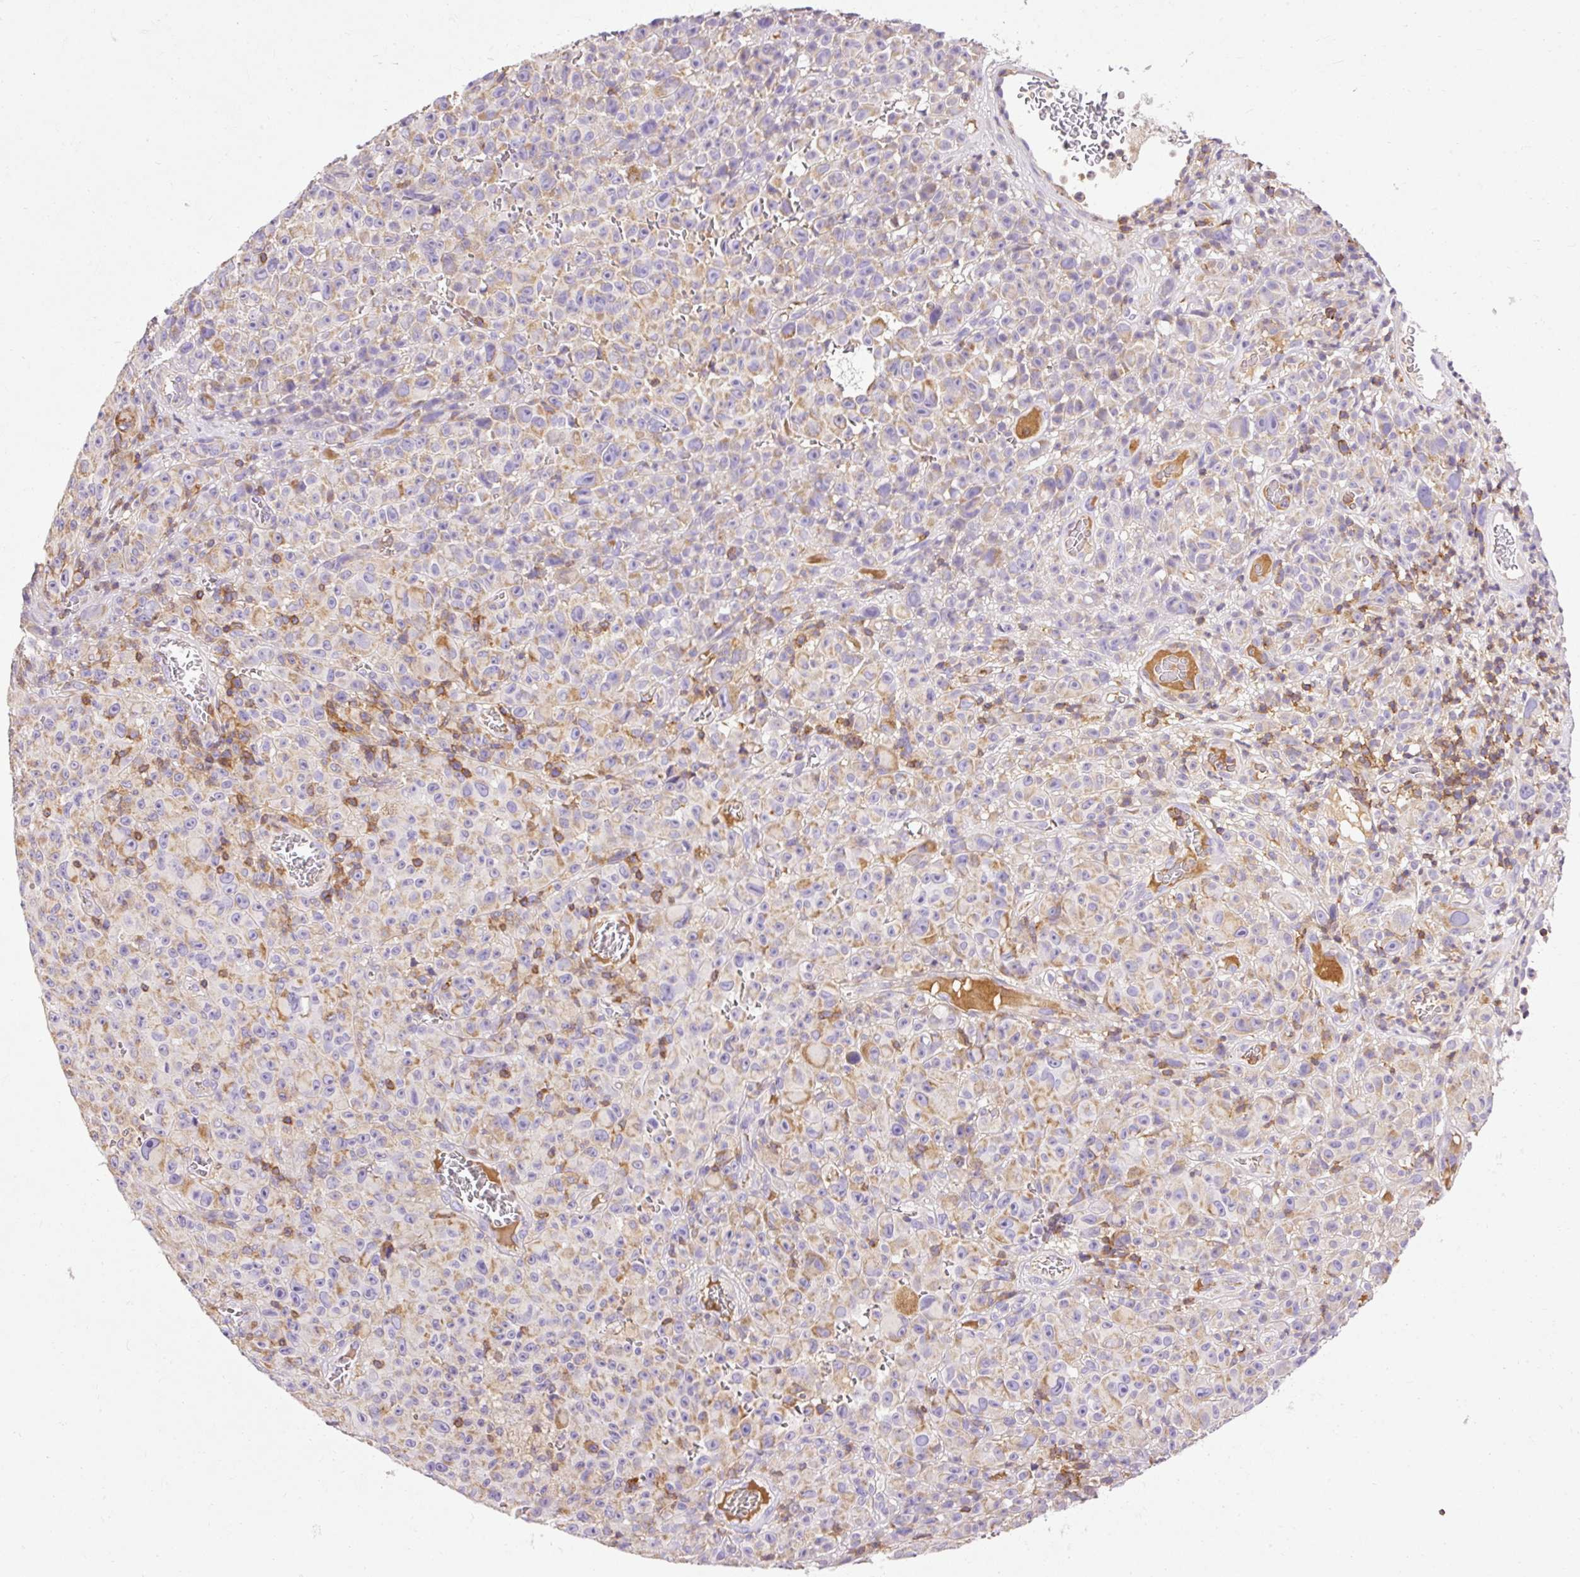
{"staining": {"intensity": "weak", "quantity": "25%-75%", "location": "cytoplasmic/membranous"}, "tissue": "melanoma", "cell_type": "Tumor cells", "image_type": "cancer", "snomed": [{"axis": "morphology", "description": "Malignant melanoma, NOS"}, {"axis": "topography", "description": "Skin"}], "caption": "This histopathology image reveals immunohistochemistry (IHC) staining of malignant melanoma, with low weak cytoplasmic/membranous positivity in about 25%-75% of tumor cells.", "gene": "IMMT", "patient": {"sex": "female", "age": 82}}